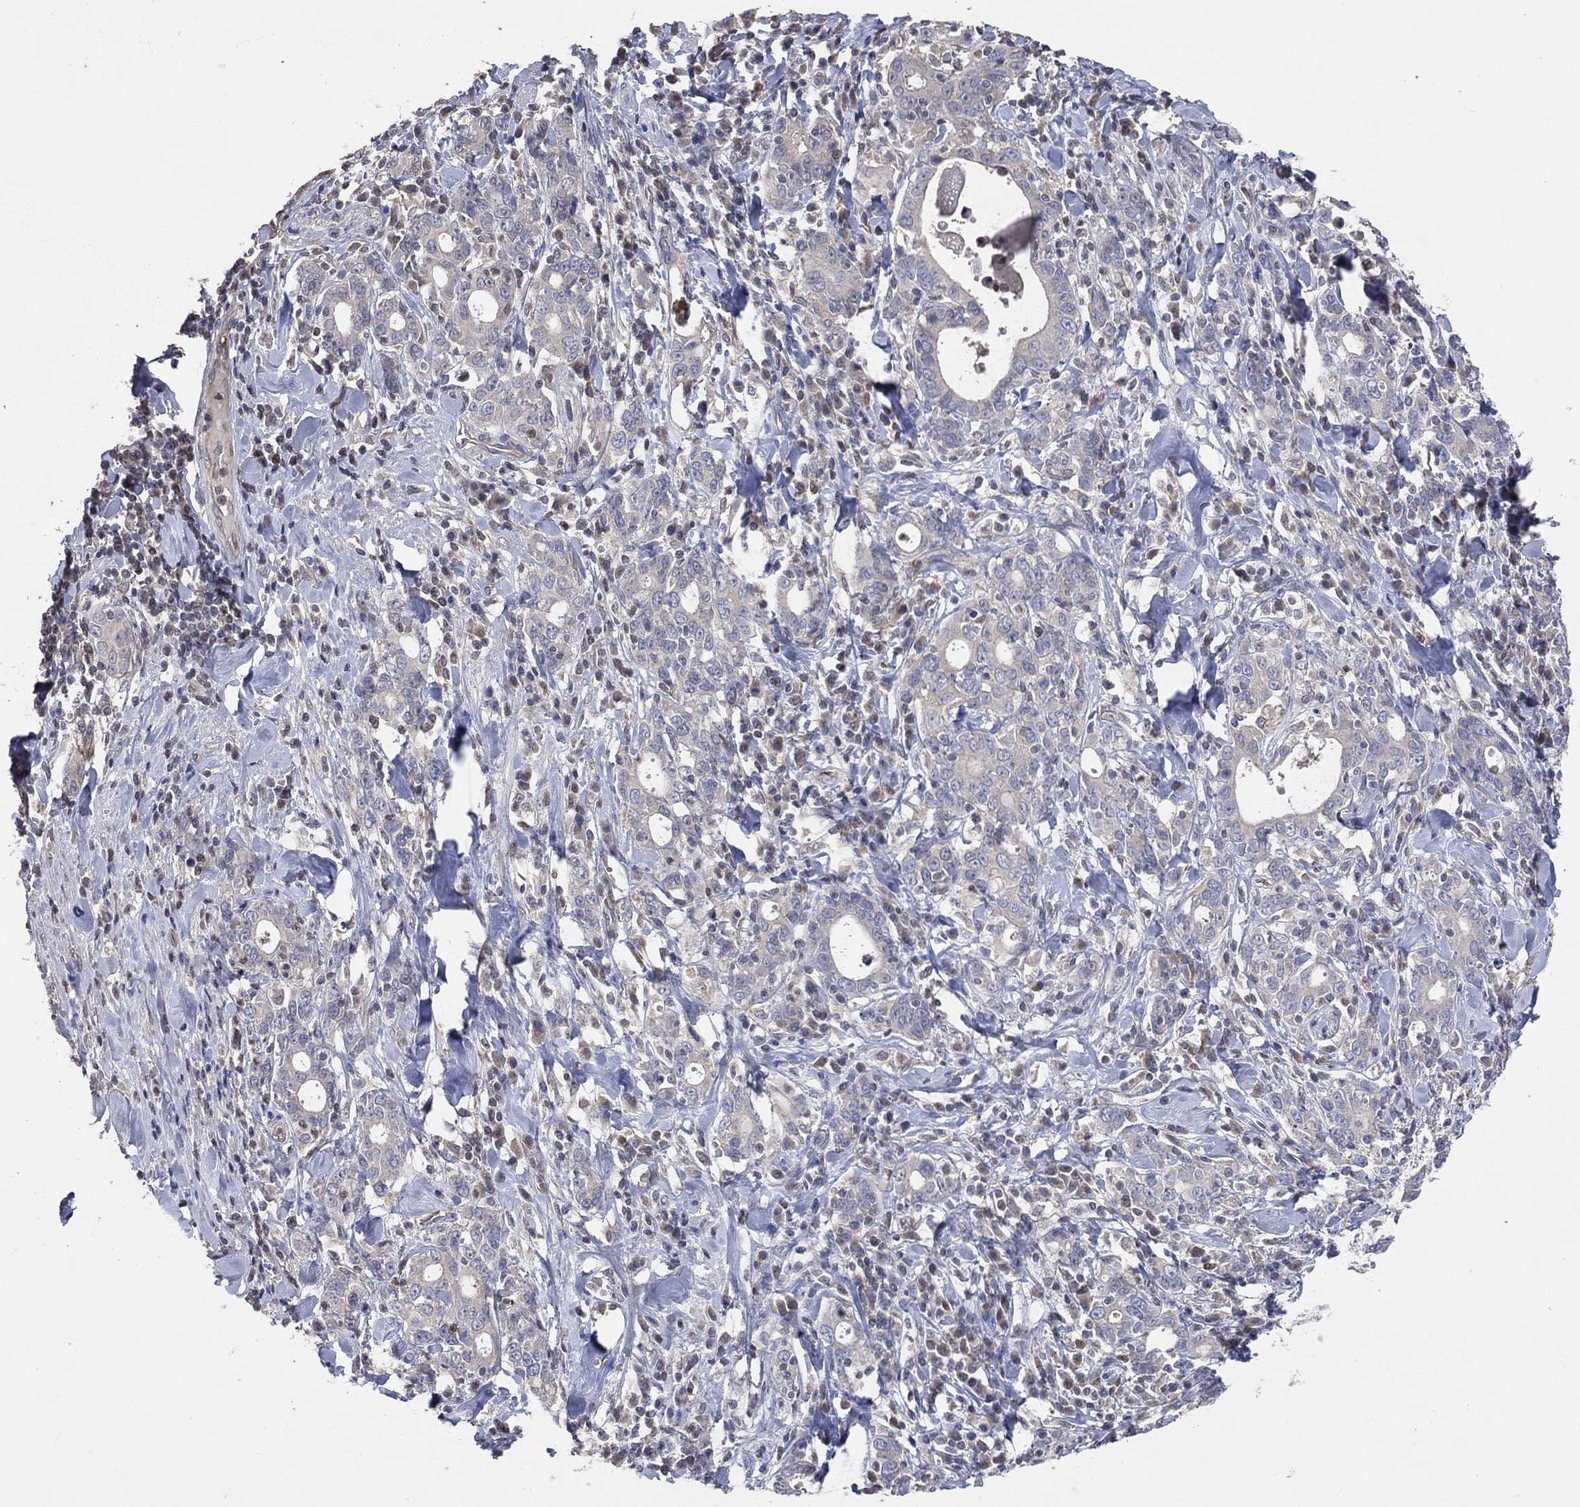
{"staining": {"intensity": "negative", "quantity": "none", "location": "none"}, "tissue": "stomach cancer", "cell_type": "Tumor cells", "image_type": "cancer", "snomed": [{"axis": "morphology", "description": "Adenocarcinoma, NOS"}, {"axis": "topography", "description": "Stomach"}], "caption": "Stomach adenocarcinoma stained for a protein using immunohistochemistry displays no expression tumor cells.", "gene": "DNAH7", "patient": {"sex": "male", "age": 79}}